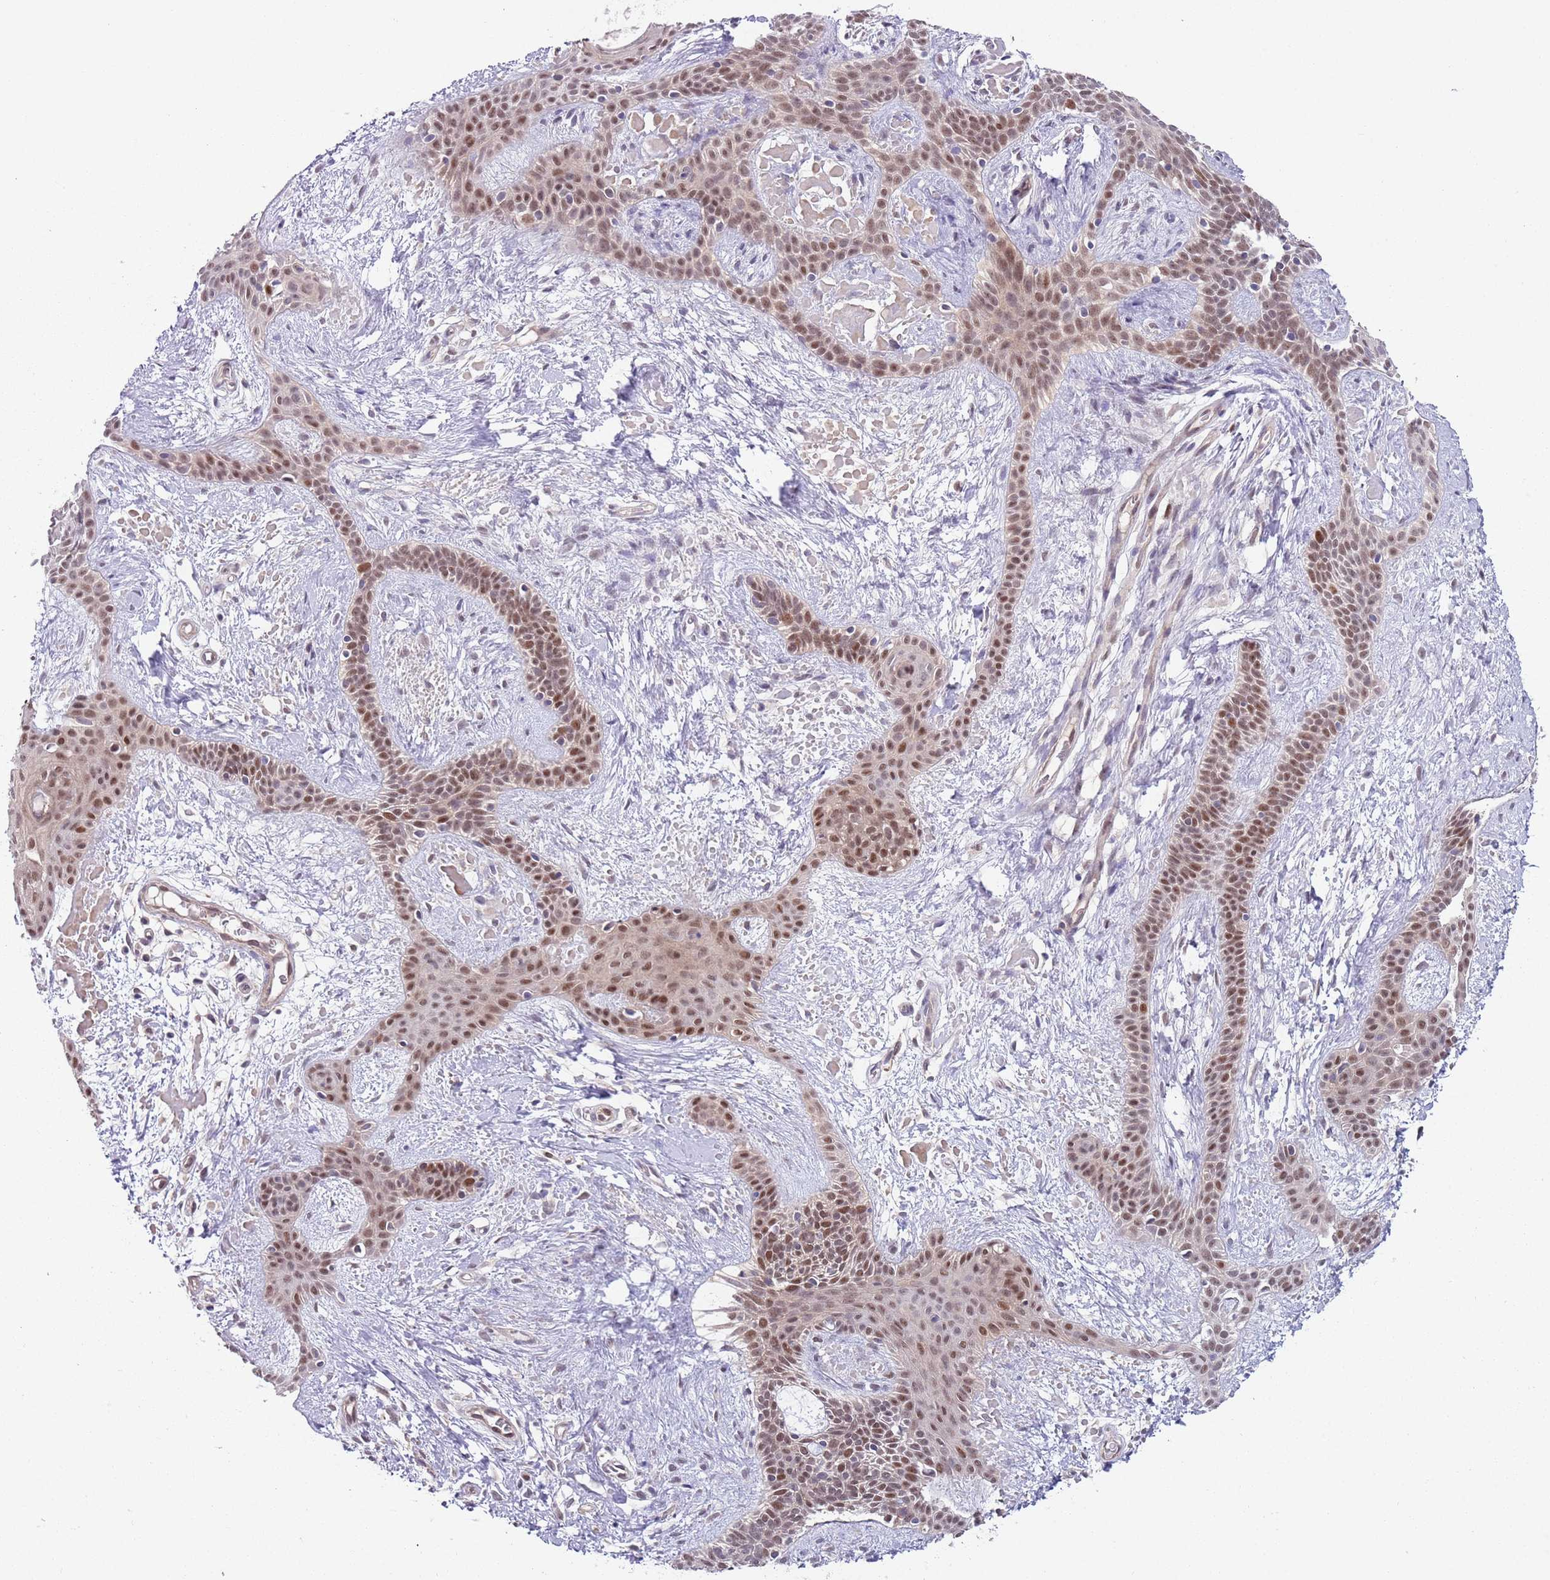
{"staining": {"intensity": "moderate", "quantity": ">75%", "location": "nuclear"}, "tissue": "skin cancer", "cell_type": "Tumor cells", "image_type": "cancer", "snomed": [{"axis": "morphology", "description": "Basal cell carcinoma"}, {"axis": "topography", "description": "Skin"}], "caption": "Immunohistochemical staining of human basal cell carcinoma (skin) exhibits moderate nuclear protein staining in about >75% of tumor cells.", "gene": "RMND5B", "patient": {"sex": "male", "age": 78}}